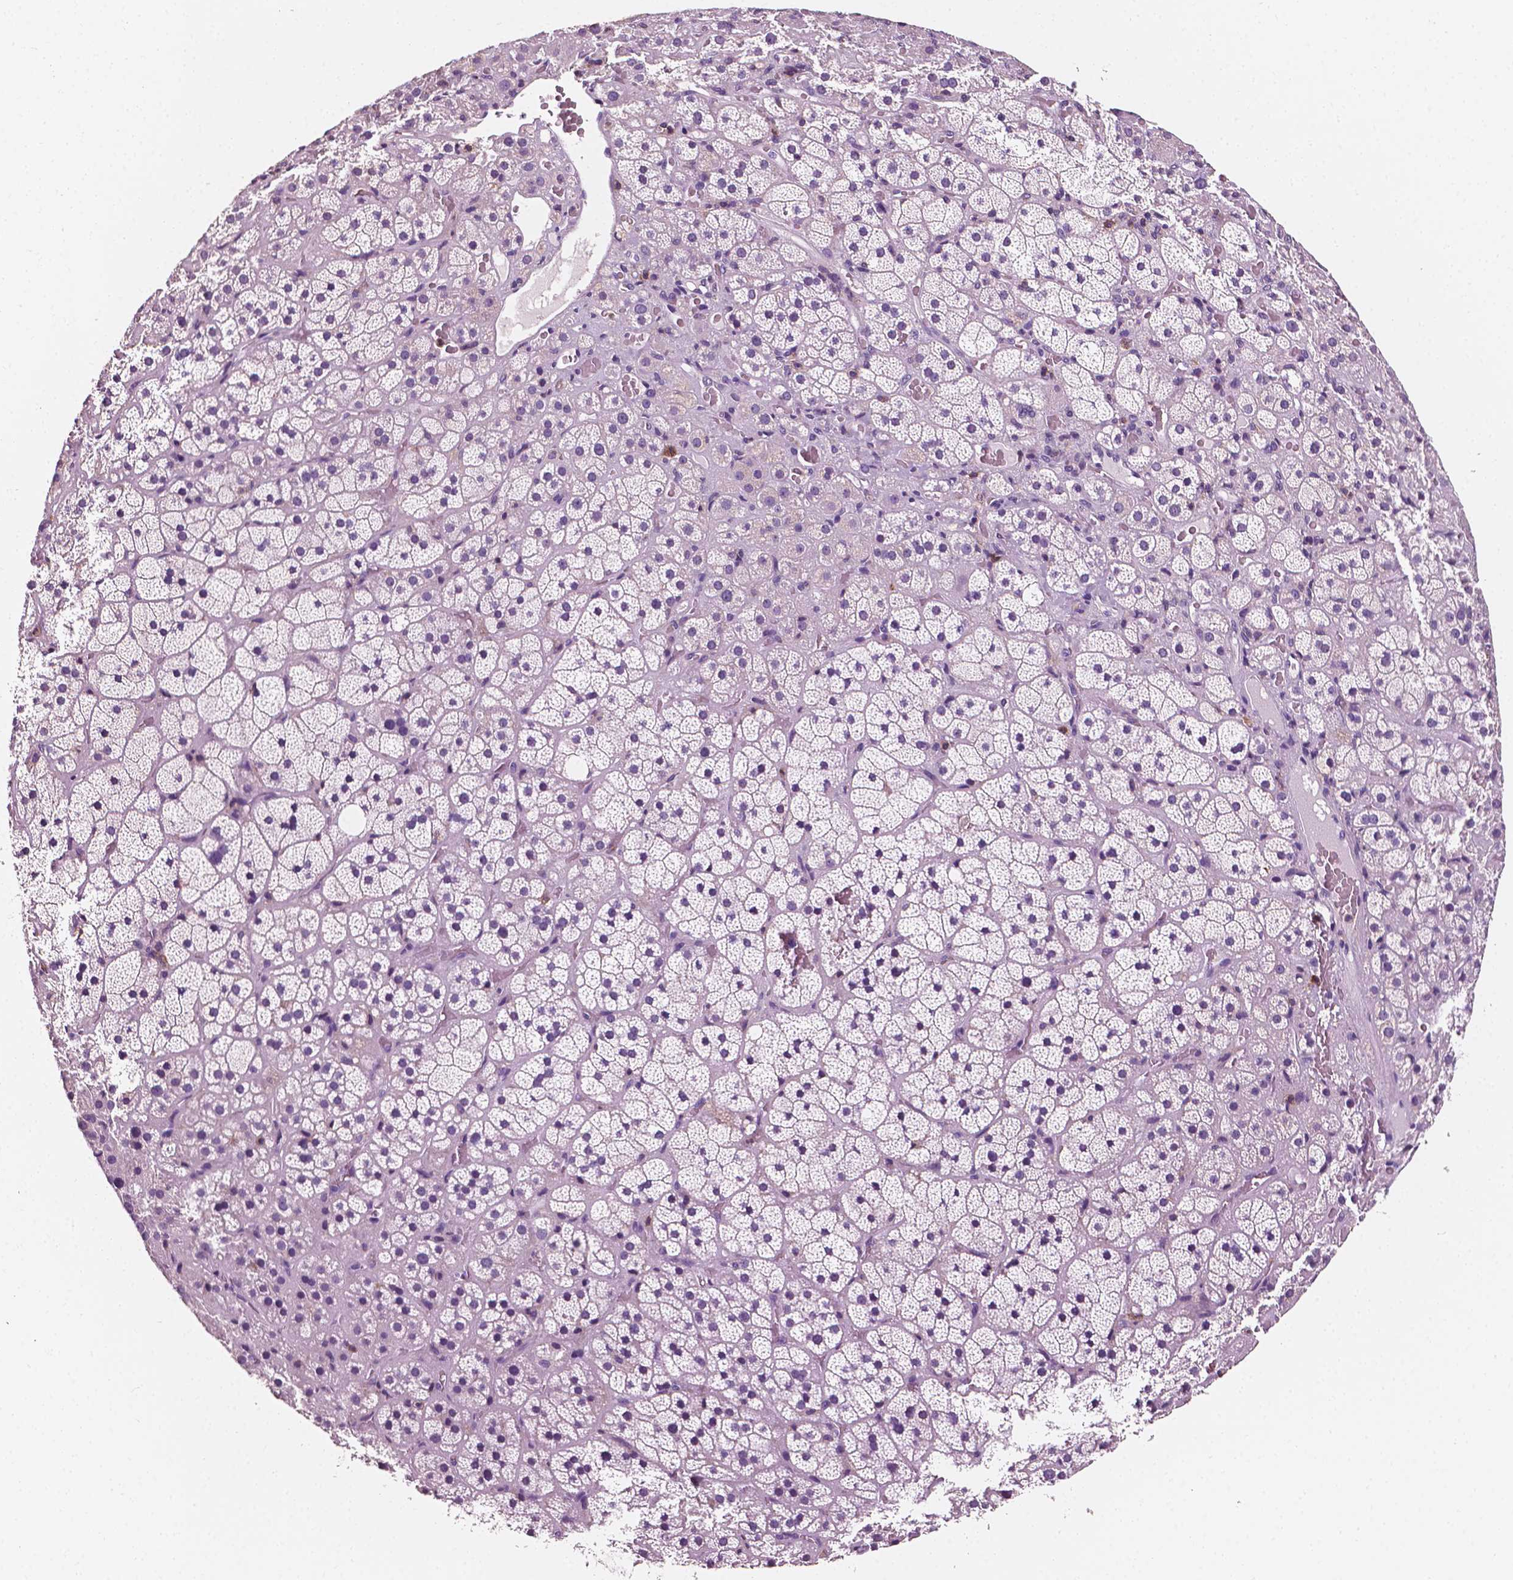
{"staining": {"intensity": "negative", "quantity": "none", "location": "none"}, "tissue": "adrenal gland", "cell_type": "Glandular cells", "image_type": "normal", "snomed": [{"axis": "morphology", "description": "Normal tissue, NOS"}, {"axis": "topography", "description": "Adrenal gland"}], "caption": "Immunohistochemical staining of unremarkable adrenal gland reveals no significant positivity in glandular cells. Brightfield microscopy of immunohistochemistry stained with DAB (3,3'-diaminobenzidine) (brown) and hematoxylin (blue), captured at high magnification.", "gene": "PTPRC", "patient": {"sex": "male", "age": 57}}